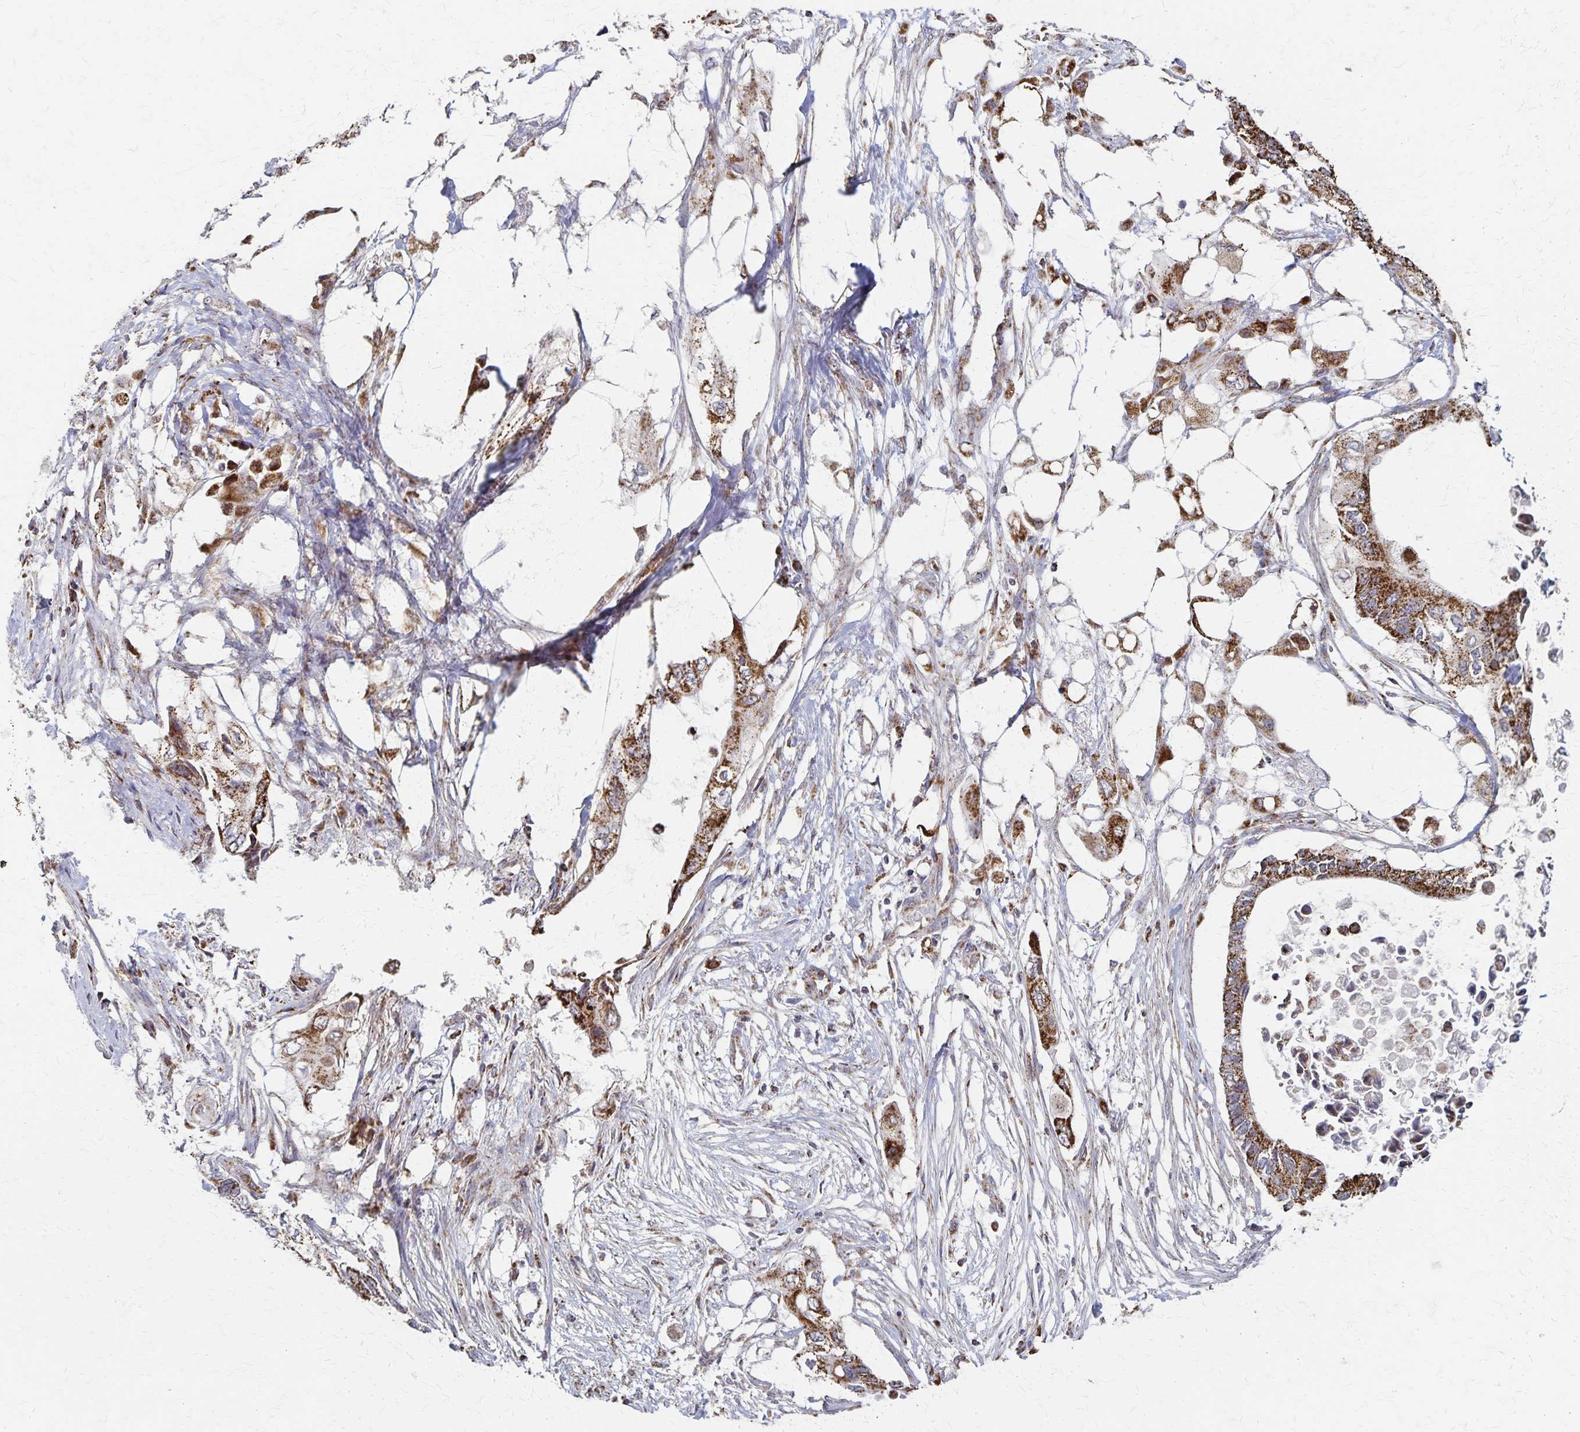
{"staining": {"intensity": "strong", "quantity": ">75%", "location": "cytoplasmic/membranous"}, "tissue": "pancreatic cancer", "cell_type": "Tumor cells", "image_type": "cancer", "snomed": [{"axis": "morphology", "description": "Adenocarcinoma, NOS"}, {"axis": "topography", "description": "Pancreas"}], "caption": "This histopathology image reveals pancreatic cancer (adenocarcinoma) stained with immunohistochemistry (IHC) to label a protein in brown. The cytoplasmic/membranous of tumor cells show strong positivity for the protein. Nuclei are counter-stained blue.", "gene": "DYRK4", "patient": {"sex": "female", "age": 63}}